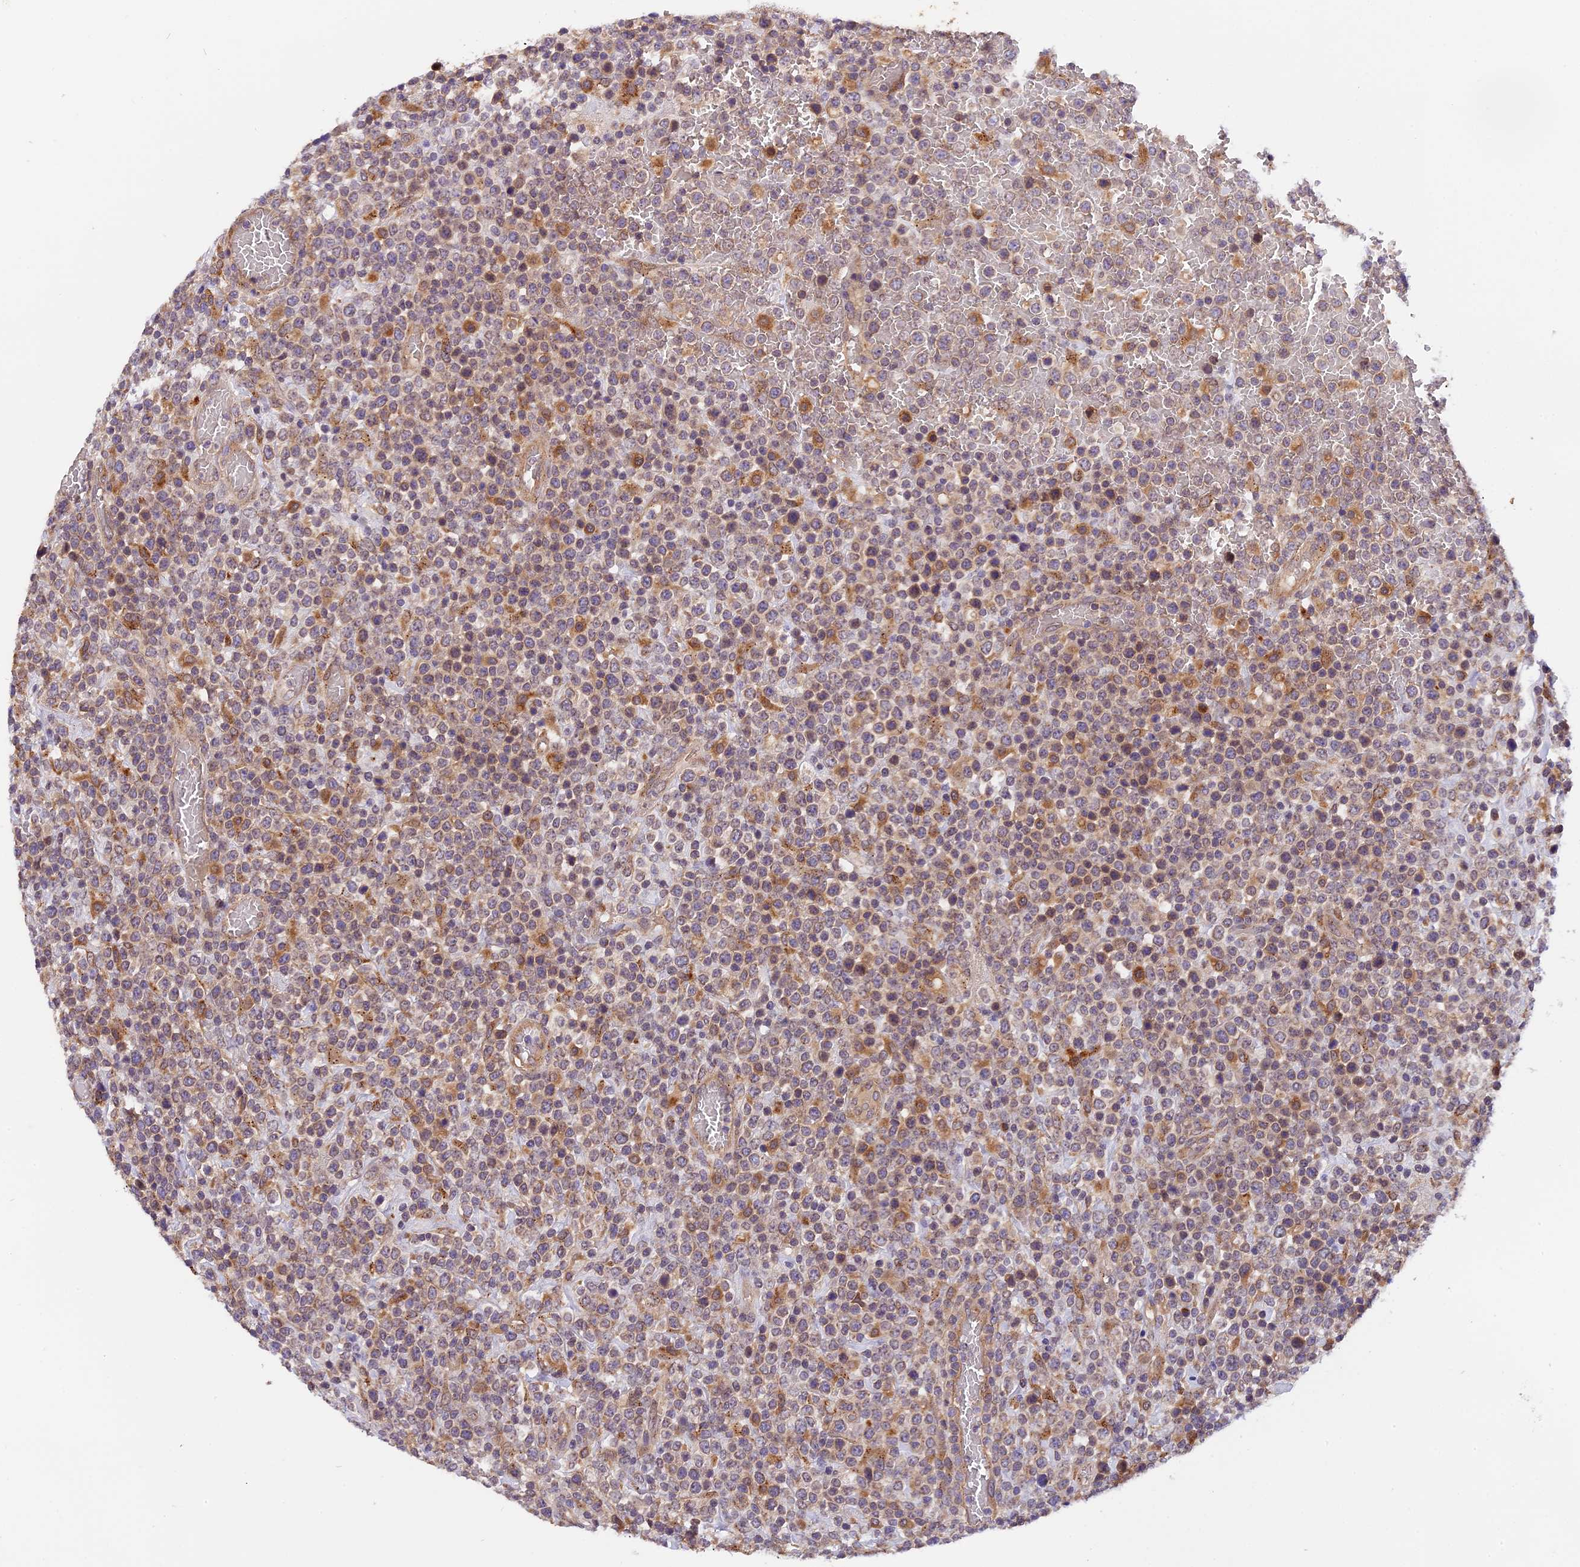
{"staining": {"intensity": "moderate", "quantity": "<25%", "location": "cytoplasmic/membranous"}, "tissue": "lymphoma", "cell_type": "Tumor cells", "image_type": "cancer", "snomed": [{"axis": "morphology", "description": "Malignant lymphoma, non-Hodgkin's type, High grade"}, {"axis": "topography", "description": "Colon"}], "caption": "Immunohistochemical staining of human malignant lymphoma, non-Hodgkin's type (high-grade) exhibits low levels of moderate cytoplasmic/membranous positivity in about <25% of tumor cells. The staining is performed using DAB (3,3'-diaminobenzidine) brown chromogen to label protein expression. The nuclei are counter-stained blue using hematoxylin.", "gene": "COPE", "patient": {"sex": "female", "age": 53}}